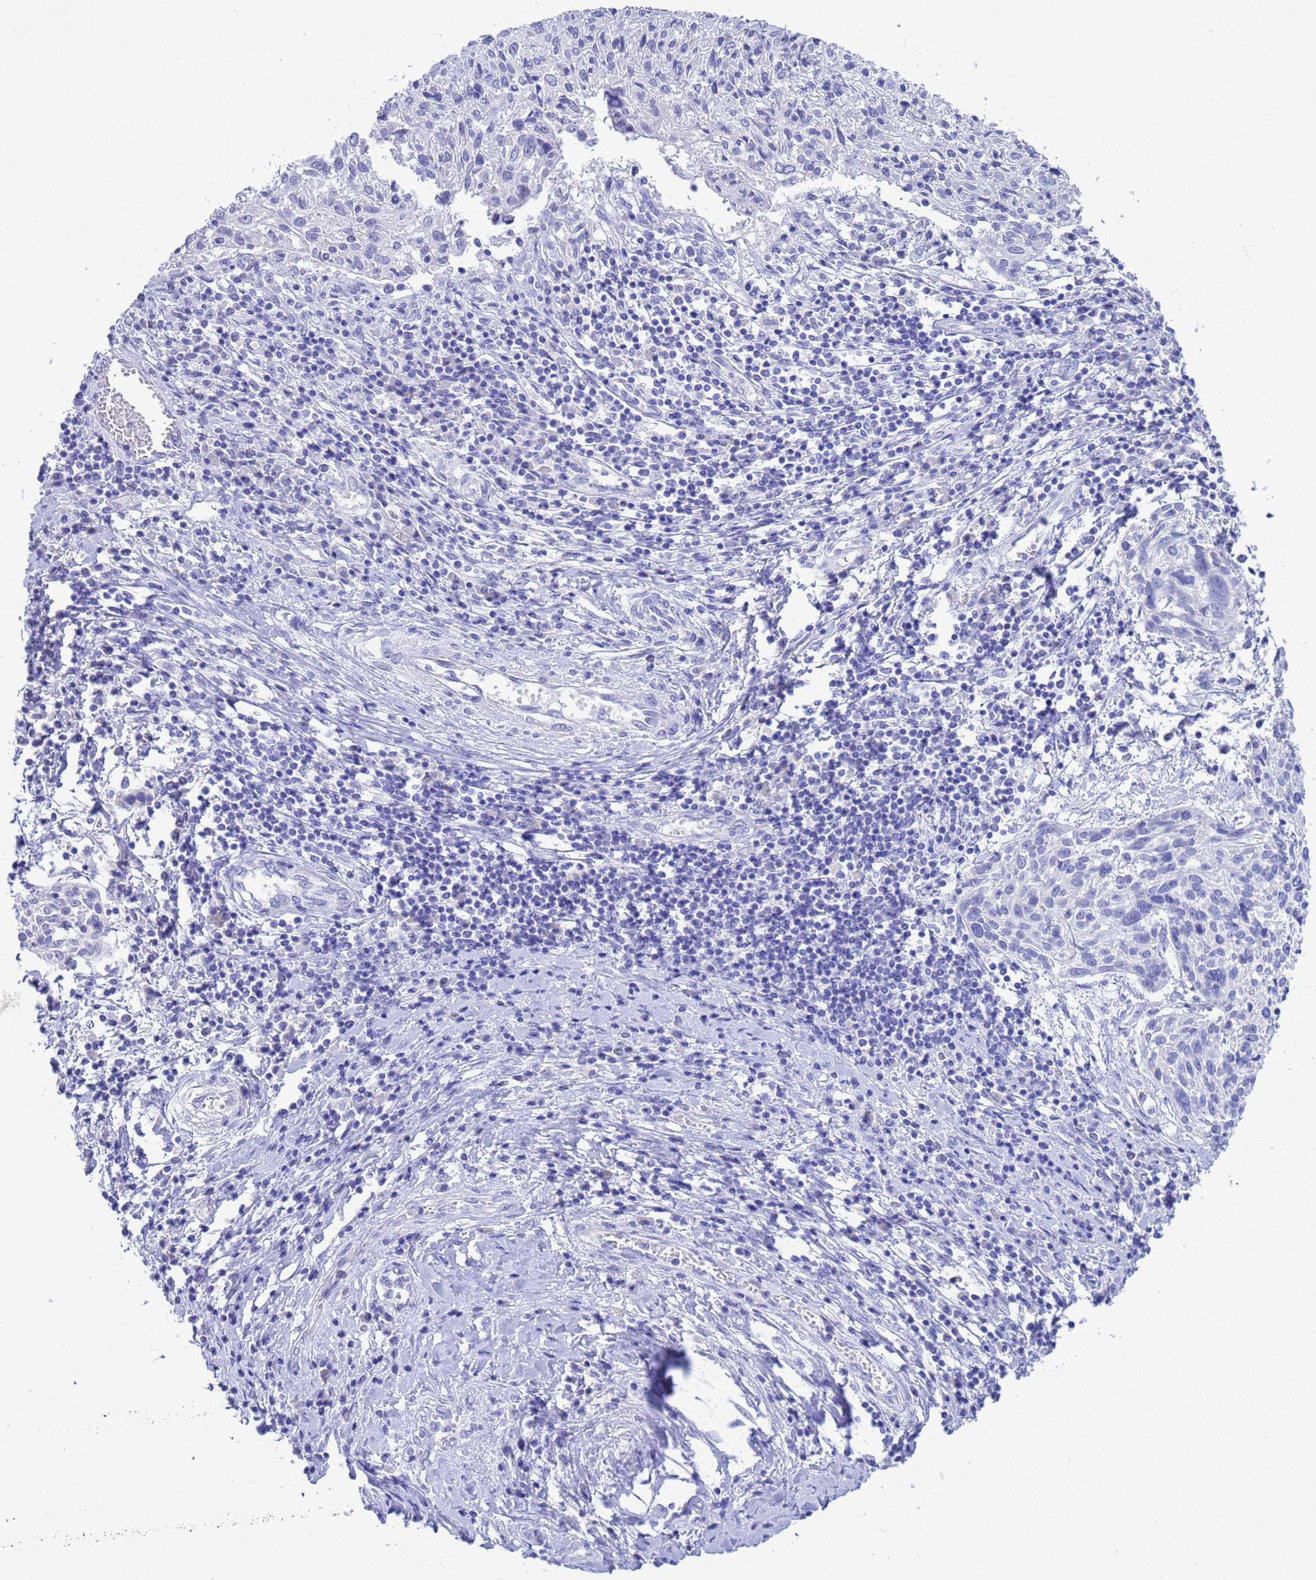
{"staining": {"intensity": "negative", "quantity": "none", "location": "none"}, "tissue": "cervical cancer", "cell_type": "Tumor cells", "image_type": "cancer", "snomed": [{"axis": "morphology", "description": "Squamous cell carcinoma, NOS"}, {"axis": "topography", "description": "Cervix"}], "caption": "A photomicrograph of human cervical cancer (squamous cell carcinoma) is negative for staining in tumor cells. (Brightfield microscopy of DAB (3,3'-diaminobenzidine) immunohistochemistry (IHC) at high magnification).", "gene": "GSTM1", "patient": {"sex": "female", "age": 51}}